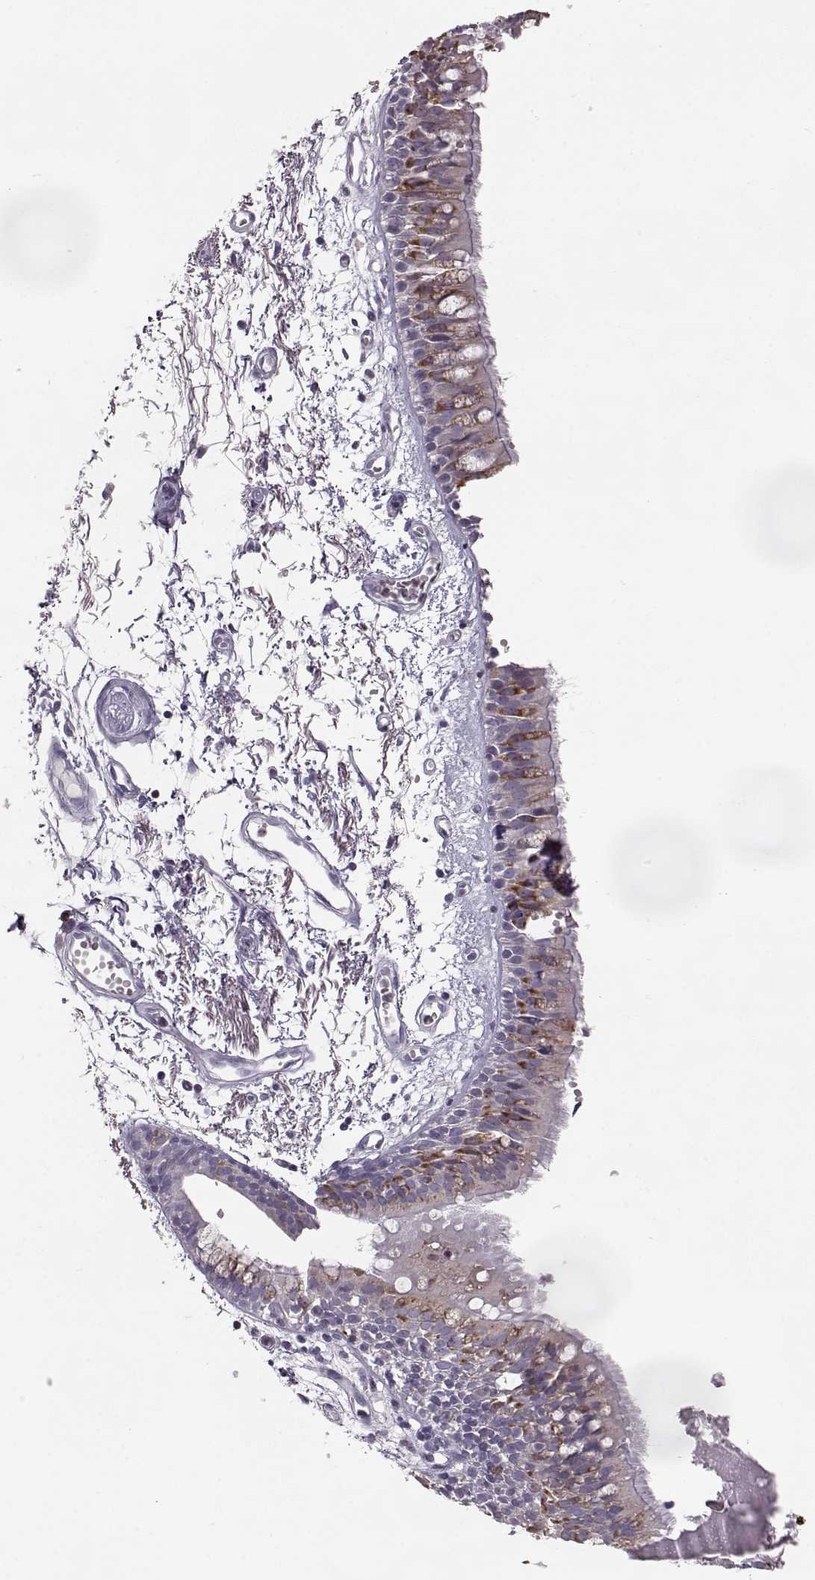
{"staining": {"intensity": "moderate", "quantity": "25%-75%", "location": "cytoplasmic/membranous"}, "tissue": "bronchus", "cell_type": "Respiratory epithelial cells", "image_type": "normal", "snomed": [{"axis": "morphology", "description": "Normal tissue, NOS"}, {"axis": "morphology", "description": "Squamous cell carcinoma, NOS"}, {"axis": "topography", "description": "Cartilage tissue"}, {"axis": "topography", "description": "Bronchus"}, {"axis": "topography", "description": "Lung"}], "caption": "High-magnification brightfield microscopy of unremarkable bronchus stained with DAB (3,3'-diaminobenzidine) (brown) and counterstained with hematoxylin (blue). respiratory epithelial cells exhibit moderate cytoplasmic/membranous positivity is identified in about25%-75% of cells. The staining was performed using DAB (3,3'-diaminobenzidine) to visualize the protein expression in brown, while the nuclei were stained in blue with hematoxylin (Magnification: 20x).", "gene": "ELOVL5", "patient": {"sex": "male", "age": 66}}